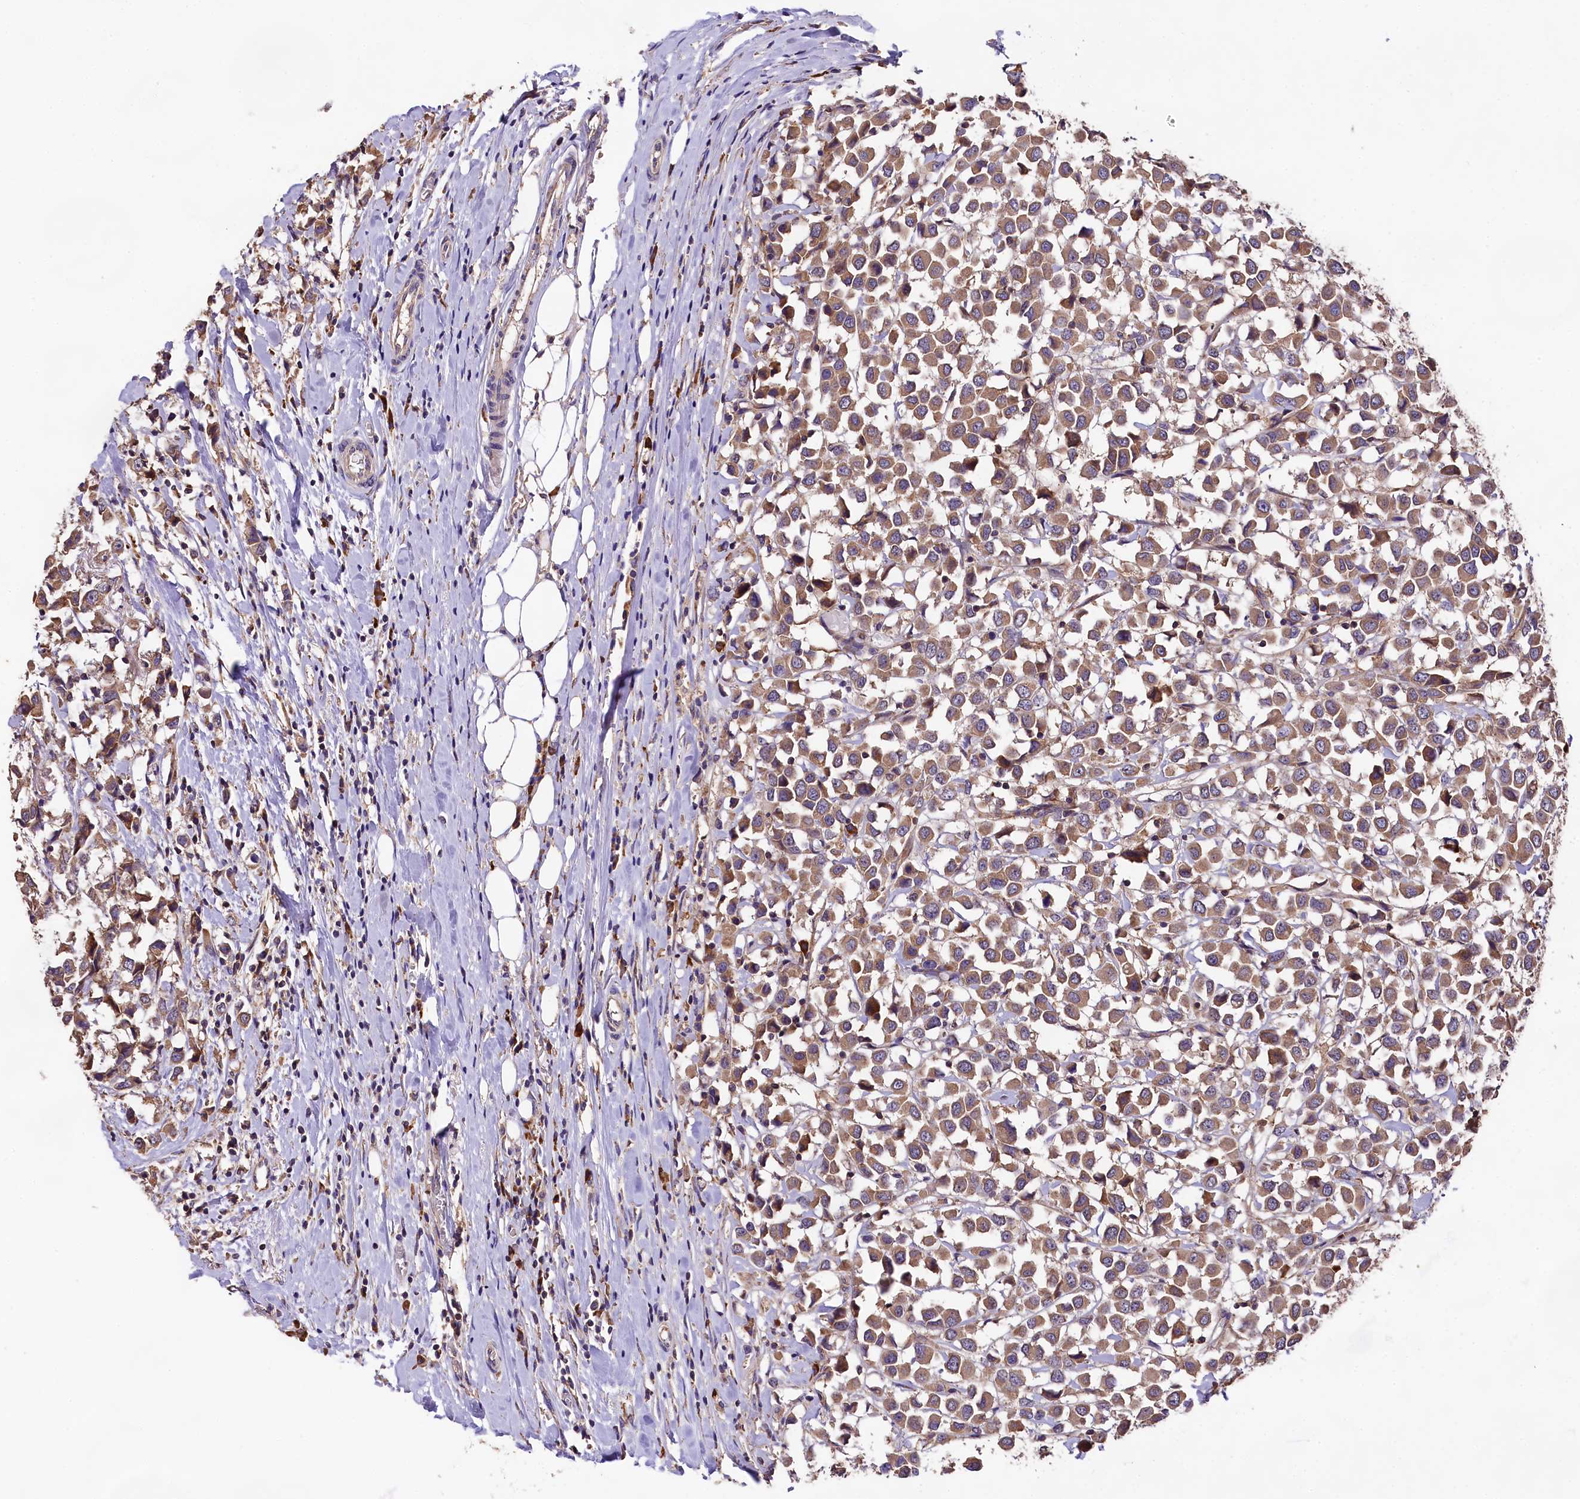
{"staining": {"intensity": "moderate", "quantity": ">75%", "location": "cytoplasmic/membranous"}, "tissue": "breast cancer", "cell_type": "Tumor cells", "image_type": "cancer", "snomed": [{"axis": "morphology", "description": "Duct carcinoma"}, {"axis": "topography", "description": "Breast"}], "caption": "Moderate cytoplasmic/membranous protein positivity is present in approximately >75% of tumor cells in invasive ductal carcinoma (breast).", "gene": "ENKD1", "patient": {"sex": "female", "age": 61}}